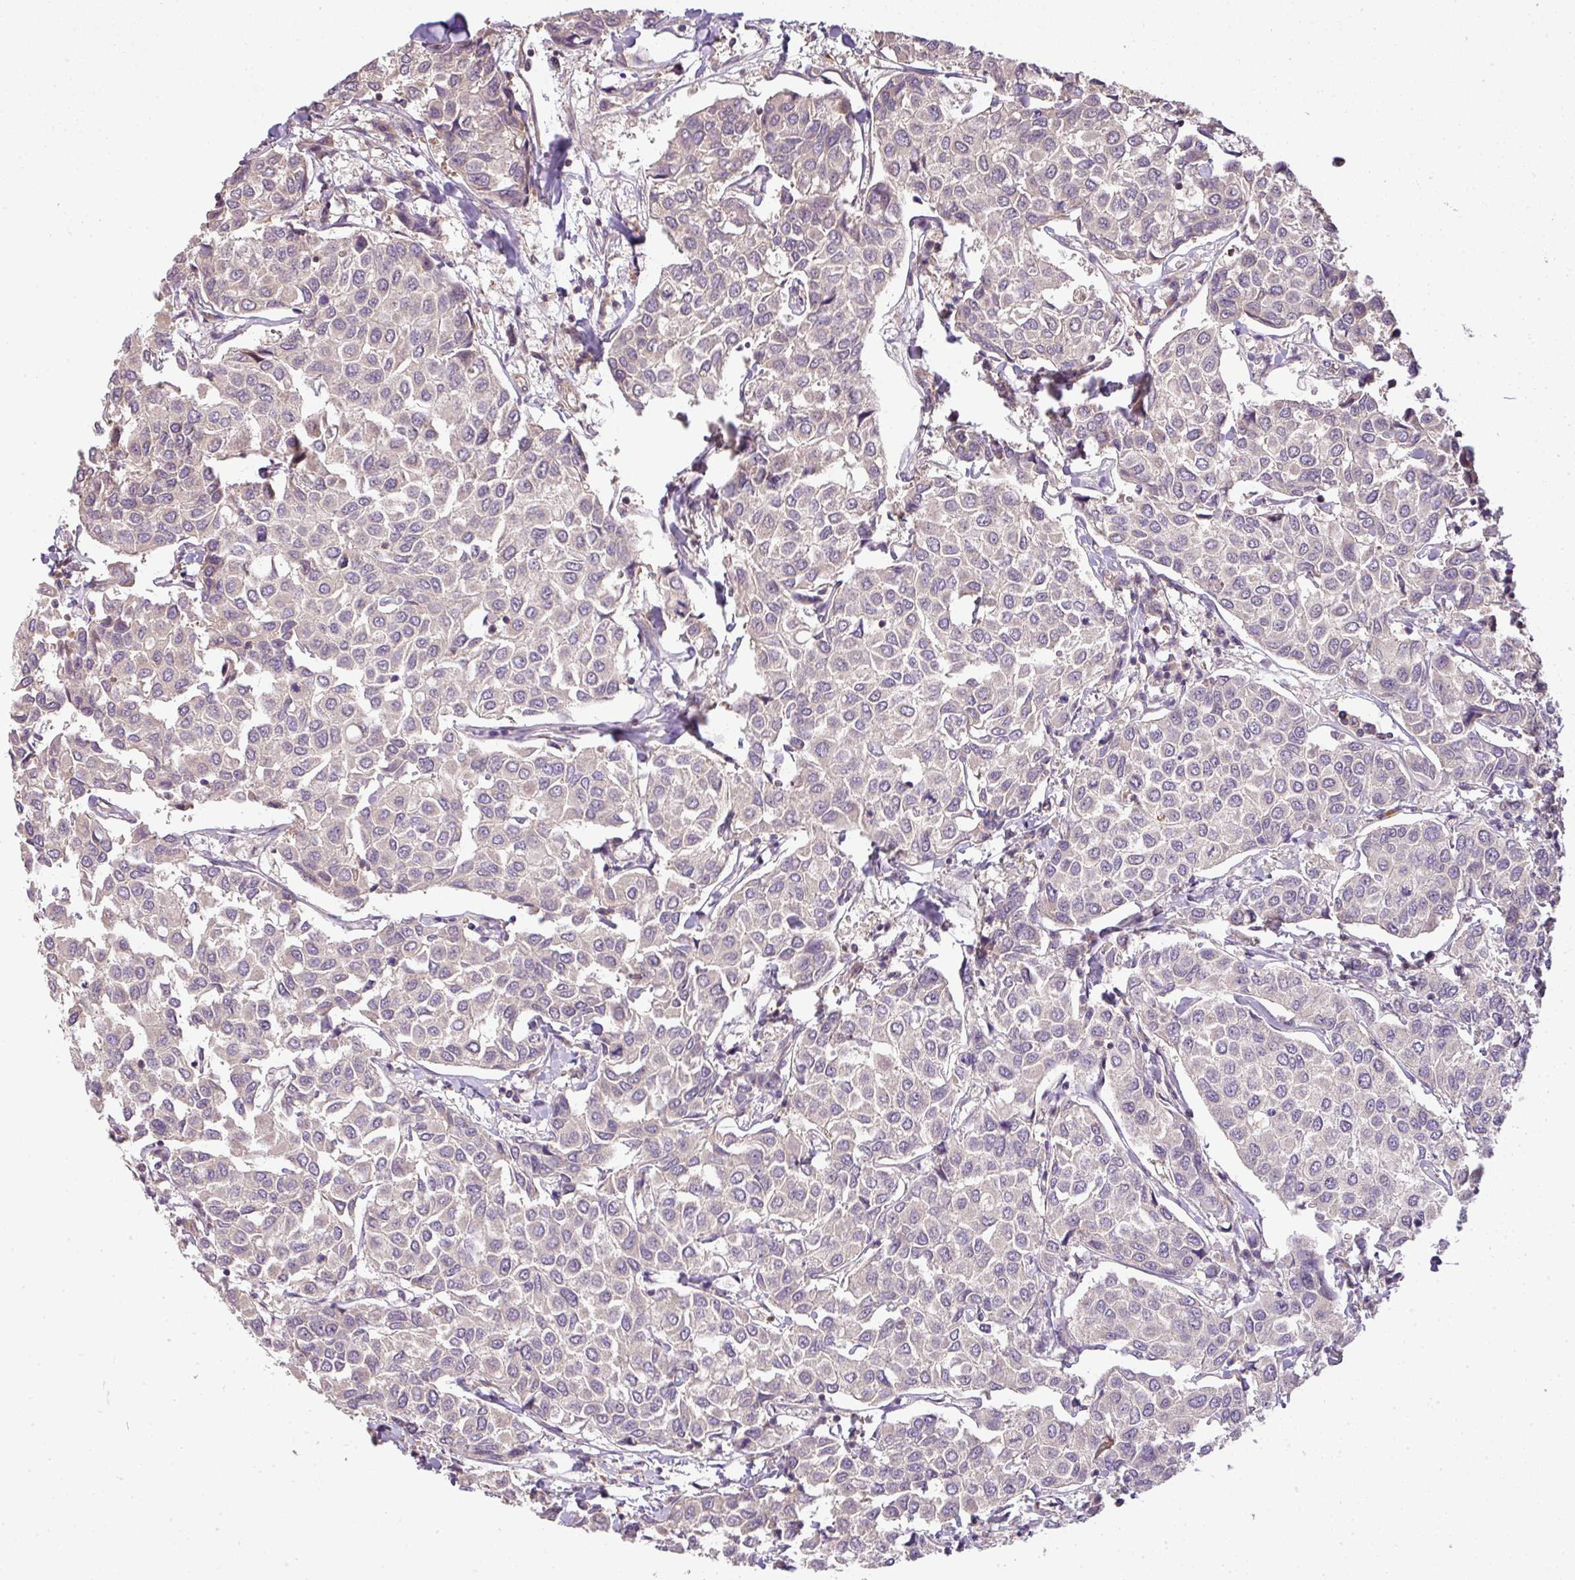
{"staining": {"intensity": "negative", "quantity": "none", "location": "none"}, "tissue": "breast cancer", "cell_type": "Tumor cells", "image_type": "cancer", "snomed": [{"axis": "morphology", "description": "Duct carcinoma"}, {"axis": "topography", "description": "Breast"}], "caption": "Tumor cells show no significant staining in breast cancer.", "gene": "TCL1B", "patient": {"sex": "female", "age": 55}}